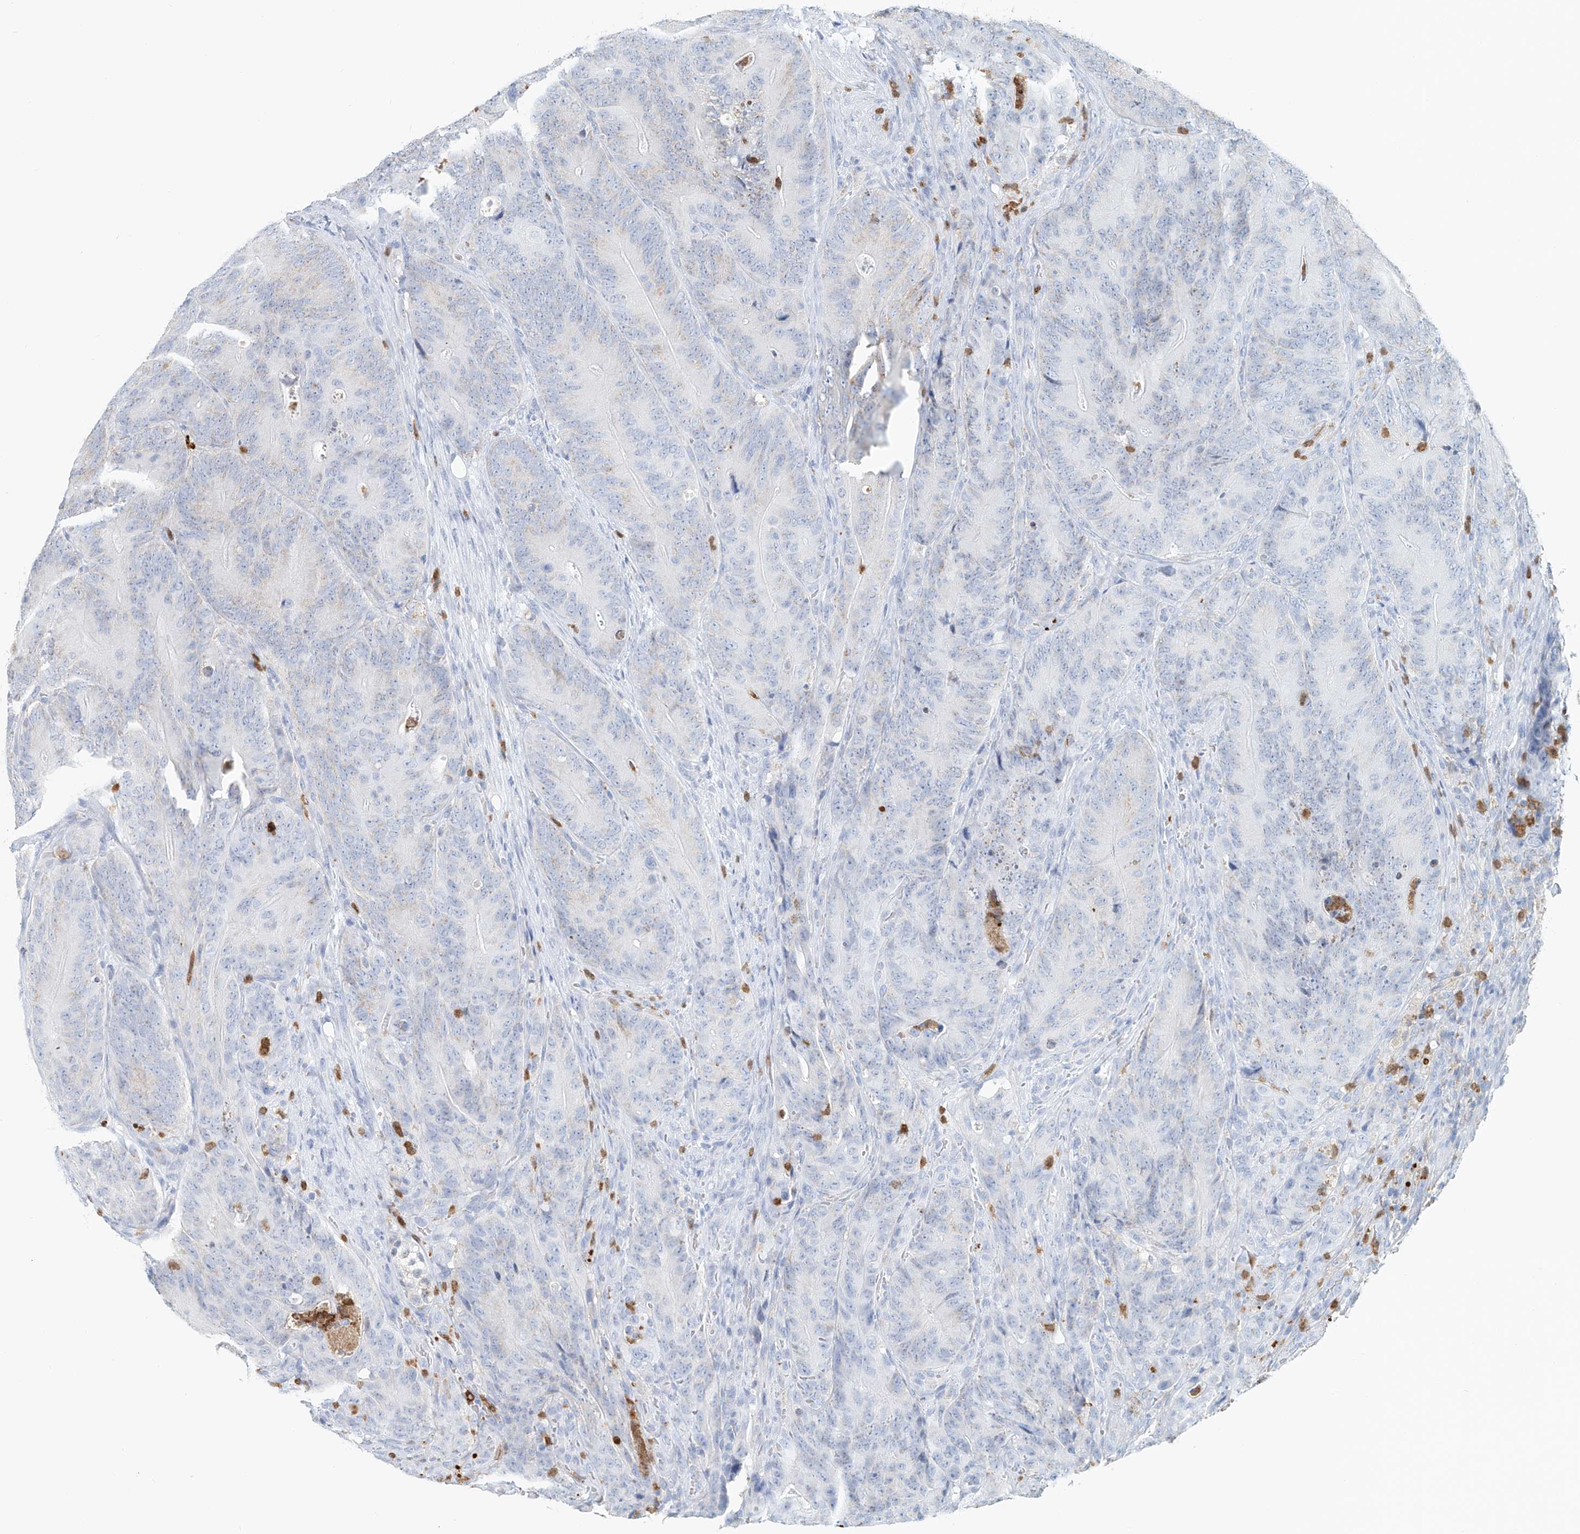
{"staining": {"intensity": "negative", "quantity": "none", "location": "none"}, "tissue": "colorectal cancer", "cell_type": "Tumor cells", "image_type": "cancer", "snomed": [{"axis": "morphology", "description": "Normal tissue, NOS"}, {"axis": "topography", "description": "Colon"}], "caption": "Human colorectal cancer stained for a protein using immunohistochemistry (IHC) shows no expression in tumor cells.", "gene": "PTPRA", "patient": {"sex": "female", "age": 82}}